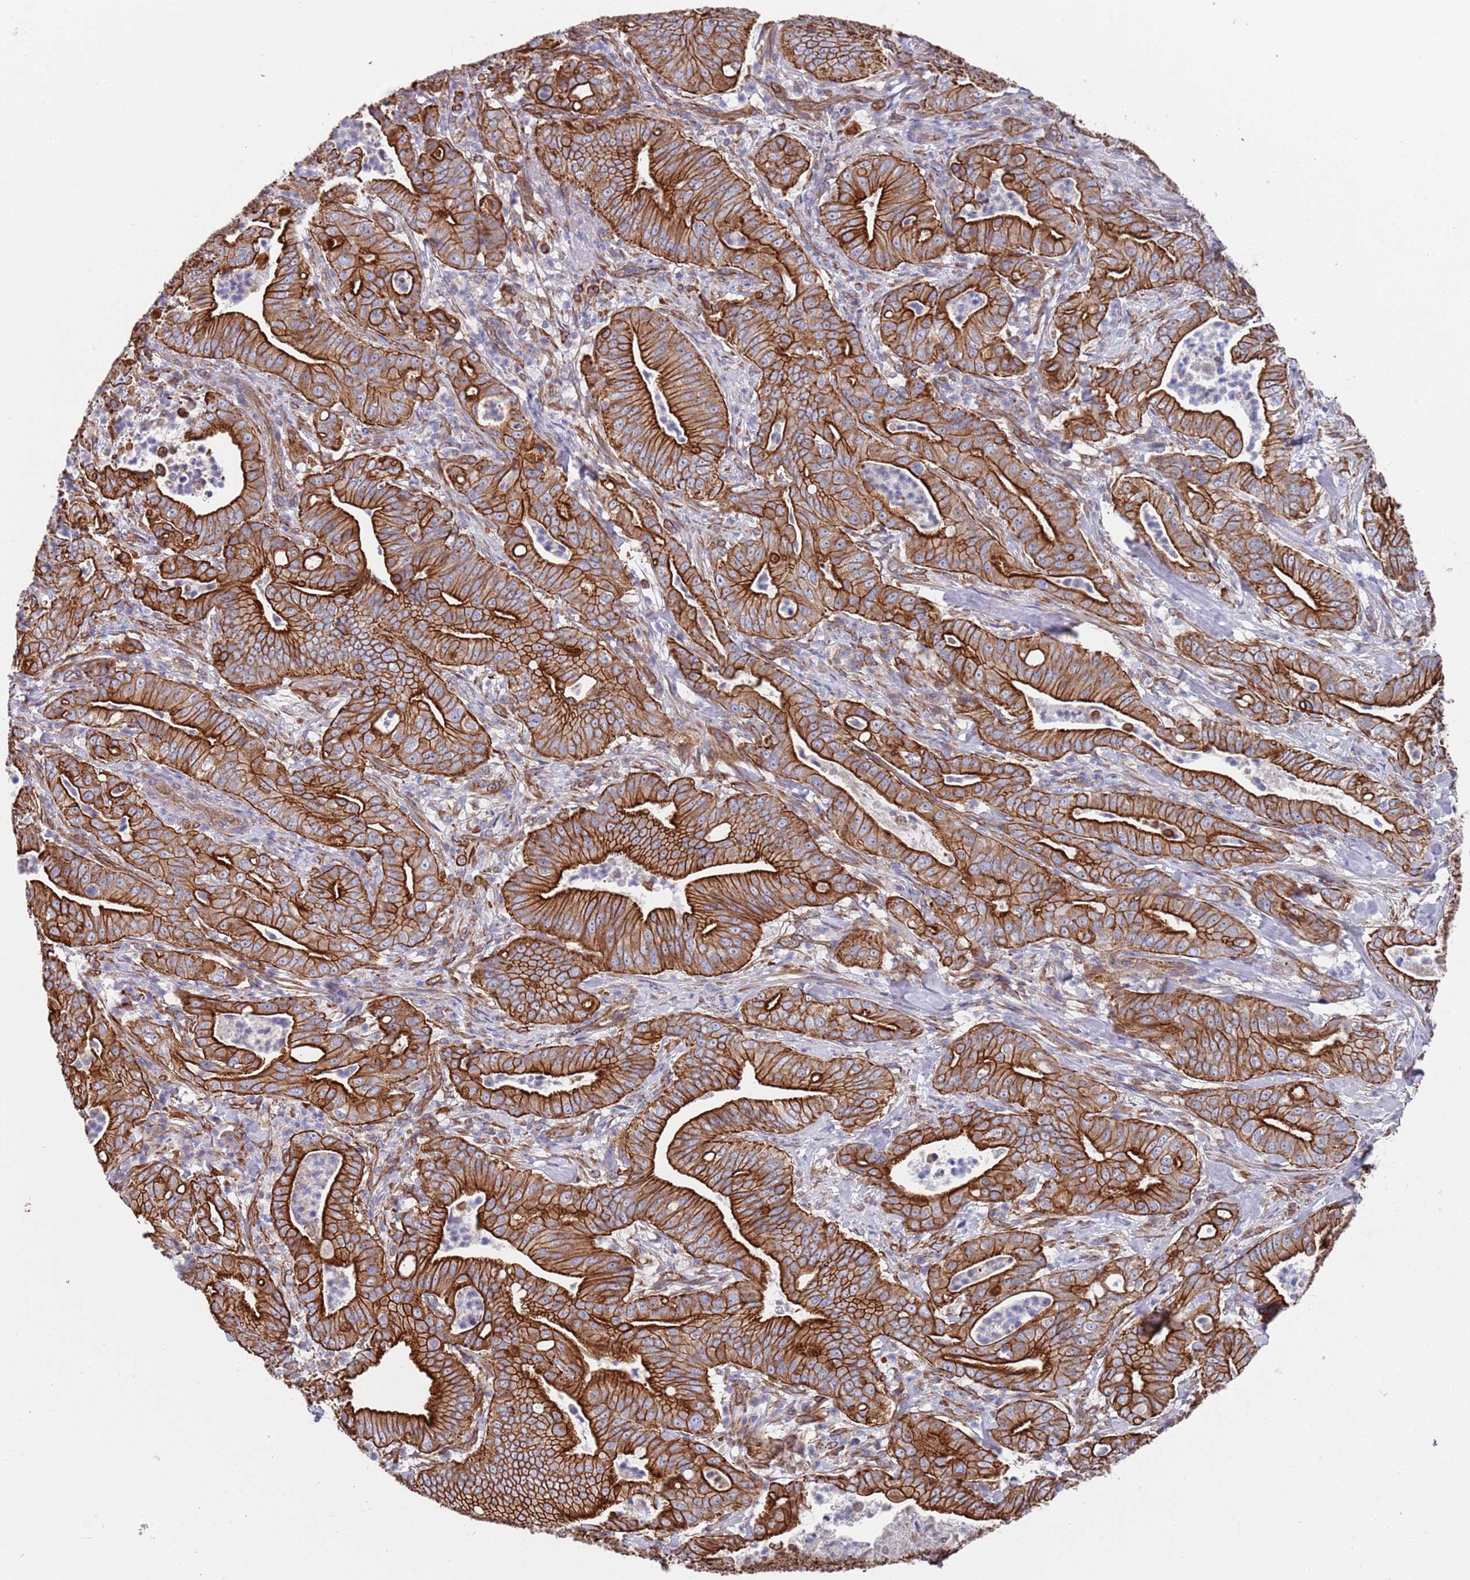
{"staining": {"intensity": "strong", "quantity": ">75%", "location": "cytoplasmic/membranous"}, "tissue": "pancreatic cancer", "cell_type": "Tumor cells", "image_type": "cancer", "snomed": [{"axis": "morphology", "description": "Adenocarcinoma, NOS"}, {"axis": "topography", "description": "Pancreas"}], "caption": "This histopathology image shows pancreatic cancer stained with IHC to label a protein in brown. The cytoplasmic/membranous of tumor cells show strong positivity for the protein. Nuclei are counter-stained blue.", "gene": "JAKMIP2", "patient": {"sex": "male", "age": 71}}